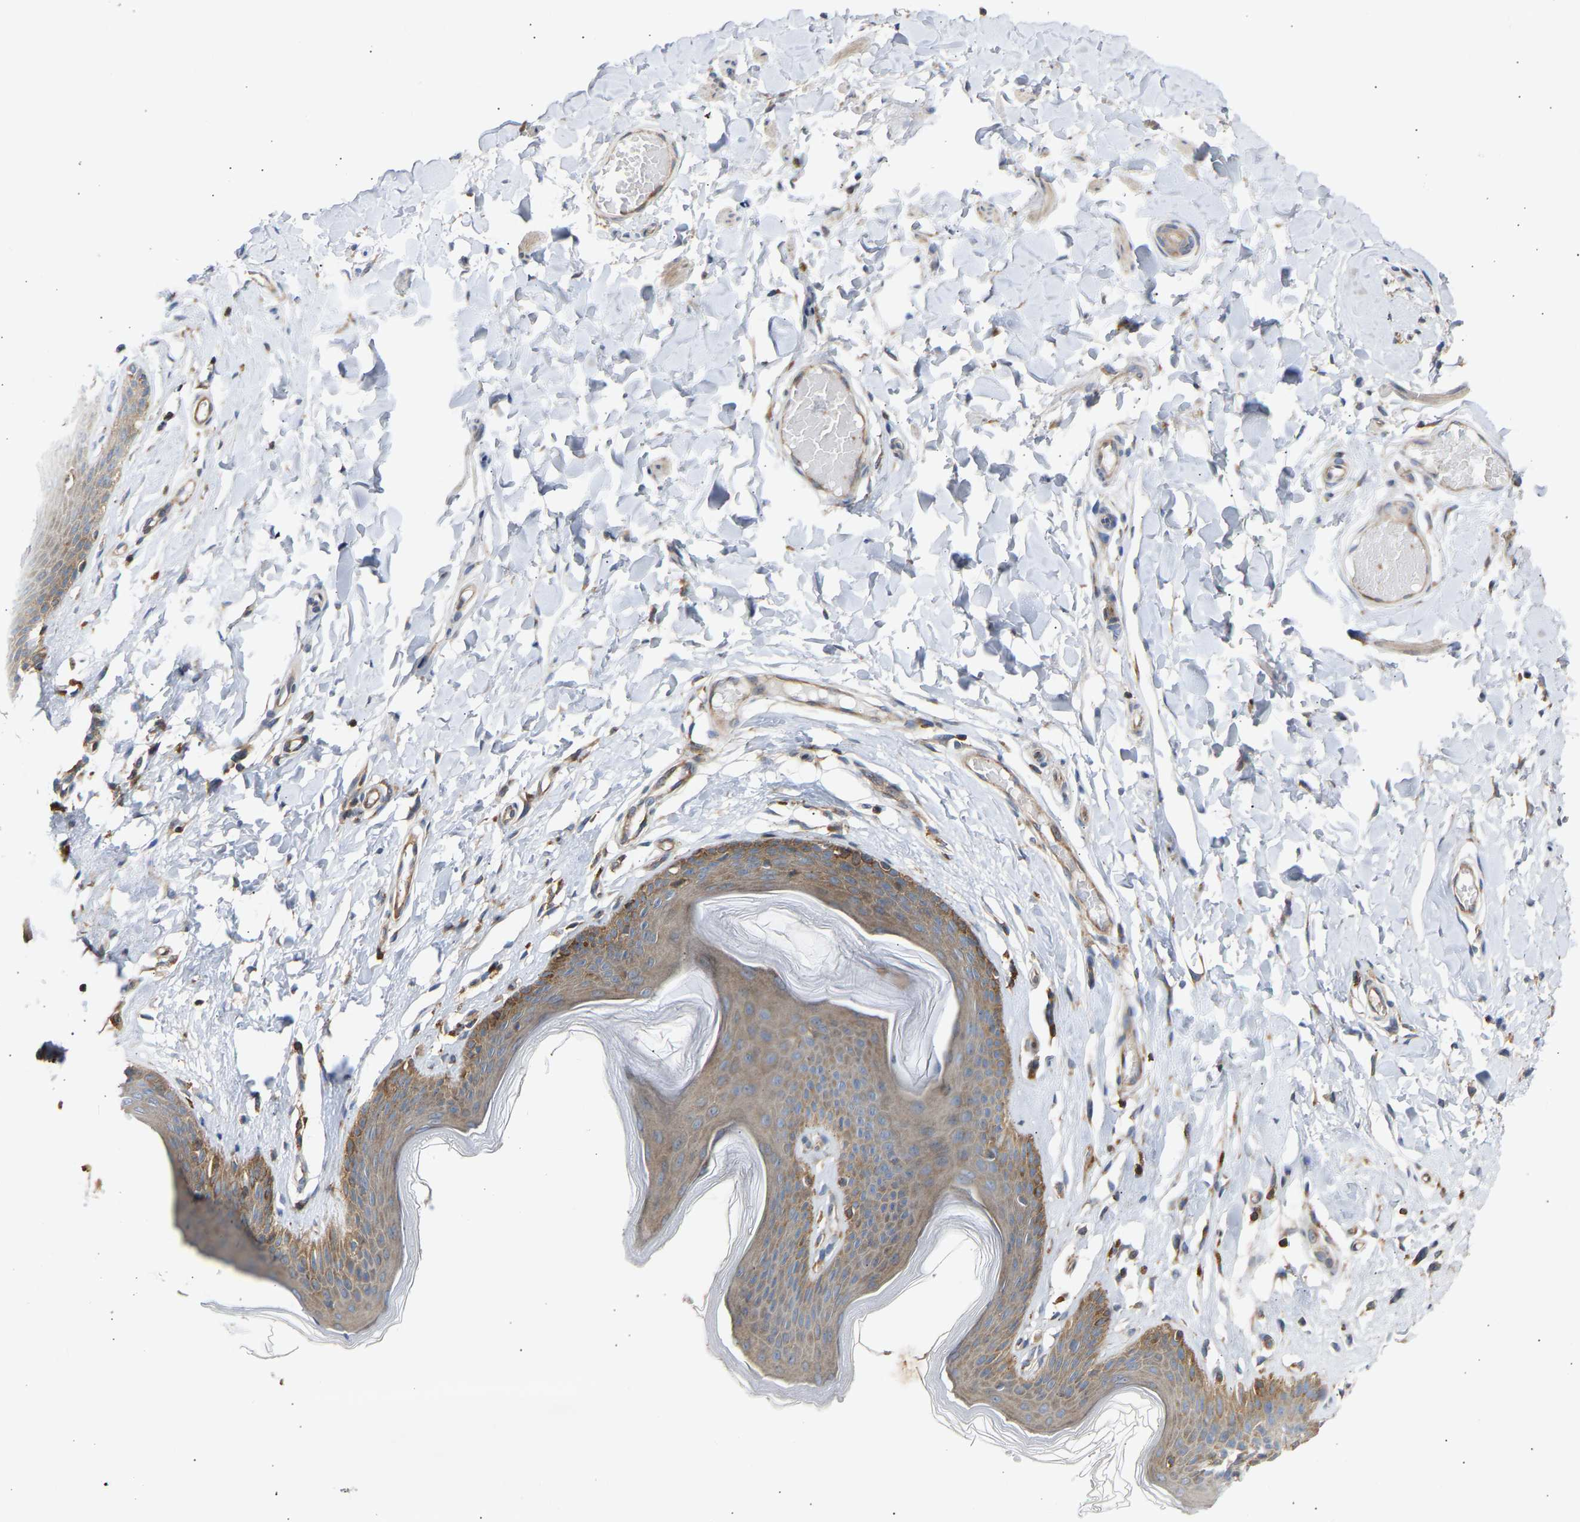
{"staining": {"intensity": "moderate", "quantity": ">75%", "location": "cytoplasmic/membranous"}, "tissue": "skin", "cell_type": "Epidermal cells", "image_type": "normal", "snomed": [{"axis": "morphology", "description": "Normal tissue, NOS"}, {"axis": "topography", "description": "Vulva"}], "caption": "The immunohistochemical stain shows moderate cytoplasmic/membranous expression in epidermal cells of unremarkable skin. (IHC, brightfield microscopy, high magnification).", "gene": "GCN1", "patient": {"sex": "female", "age": 66}}